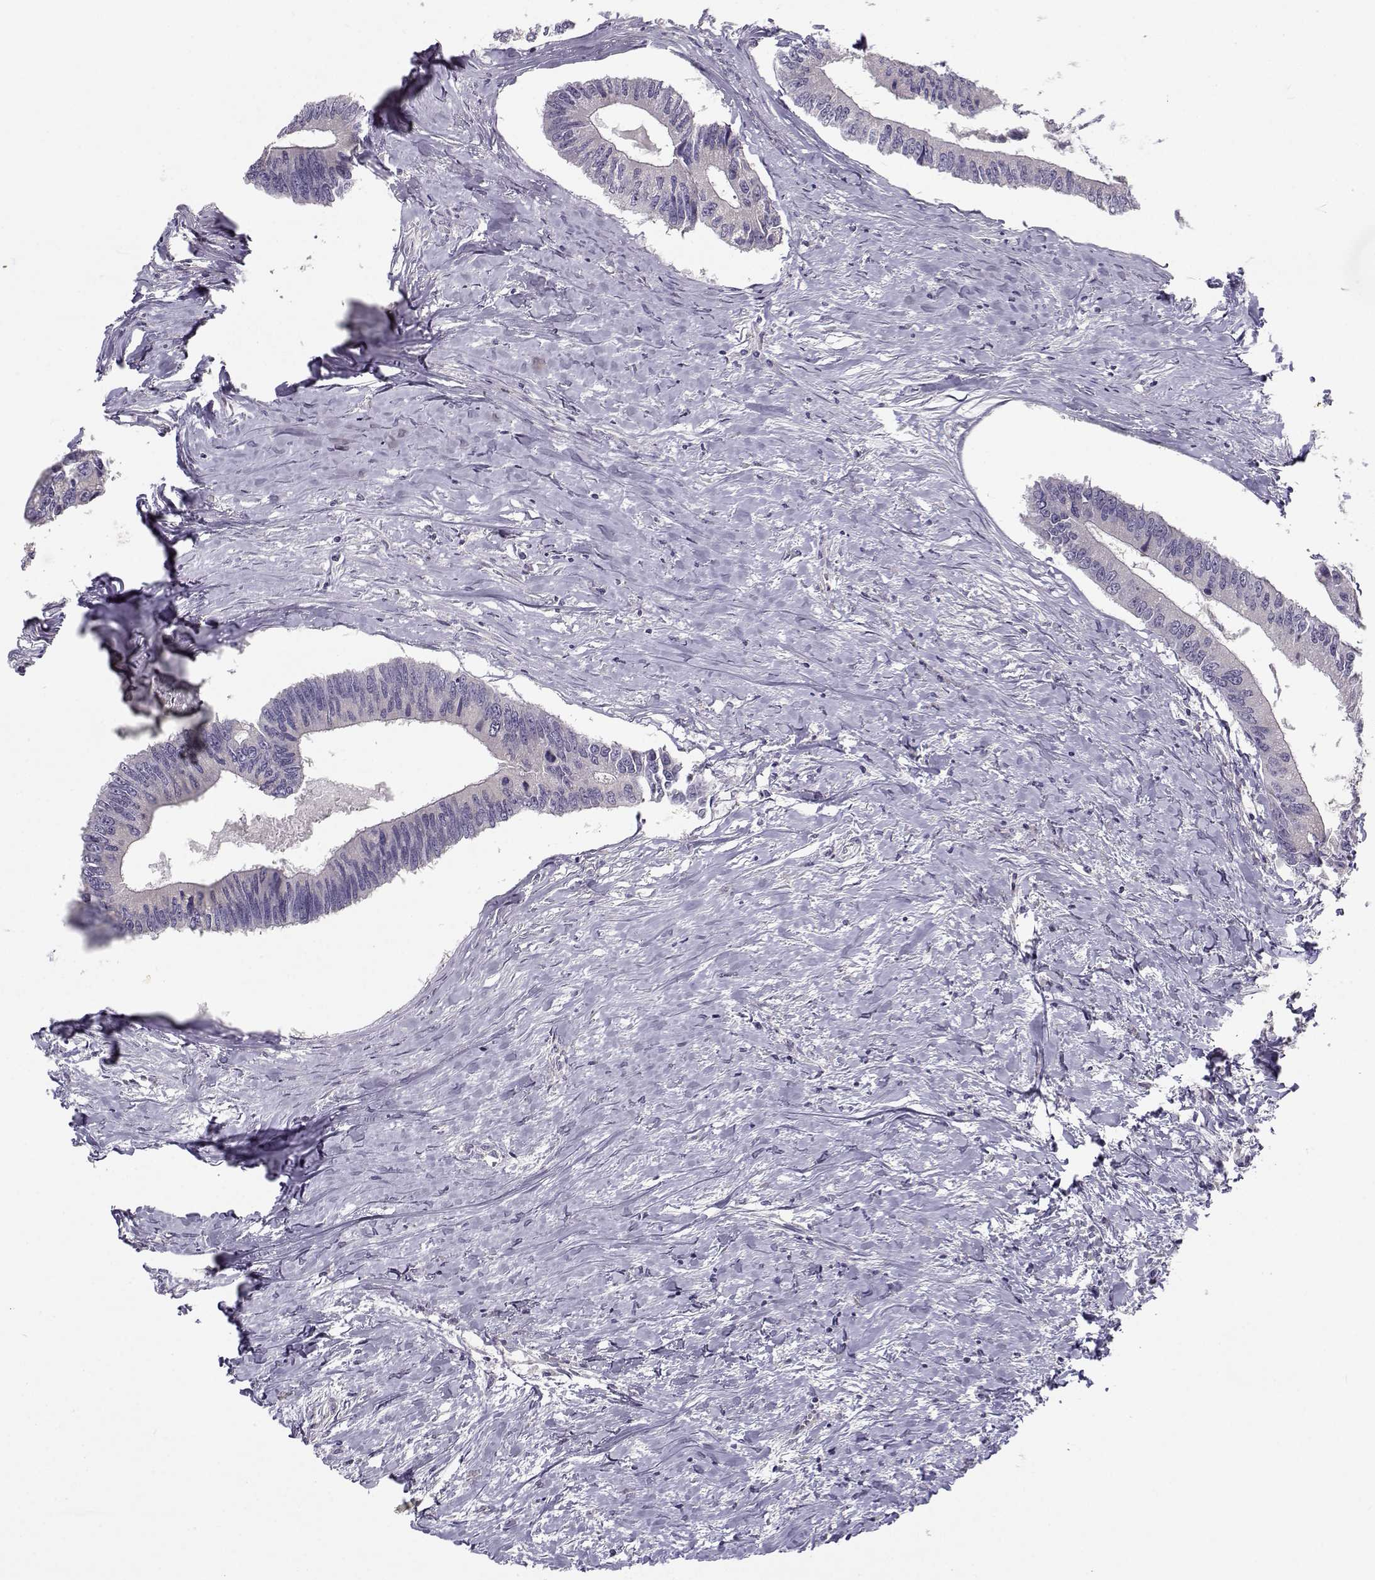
{"staining": {"intensity": "negative", "quantity": "none", "location": "none"}, "tissue": "colorectal cancer", "cell_type": "Tumor cells", "image_type": "cancer", "snomed": [{"axis": "morphology", "description": "Adenocarcinoma, NOS"}, {"axis": "topography", "description": "Colon"}], "caption": "Immunohistochemistry image of human colorectal cancer (adenocarcinoma) stained for a protein (brown), which reveals no staining in tumor cells.", "gene": "TMEM145", "patient": {"sex": "male", "age": 53}}